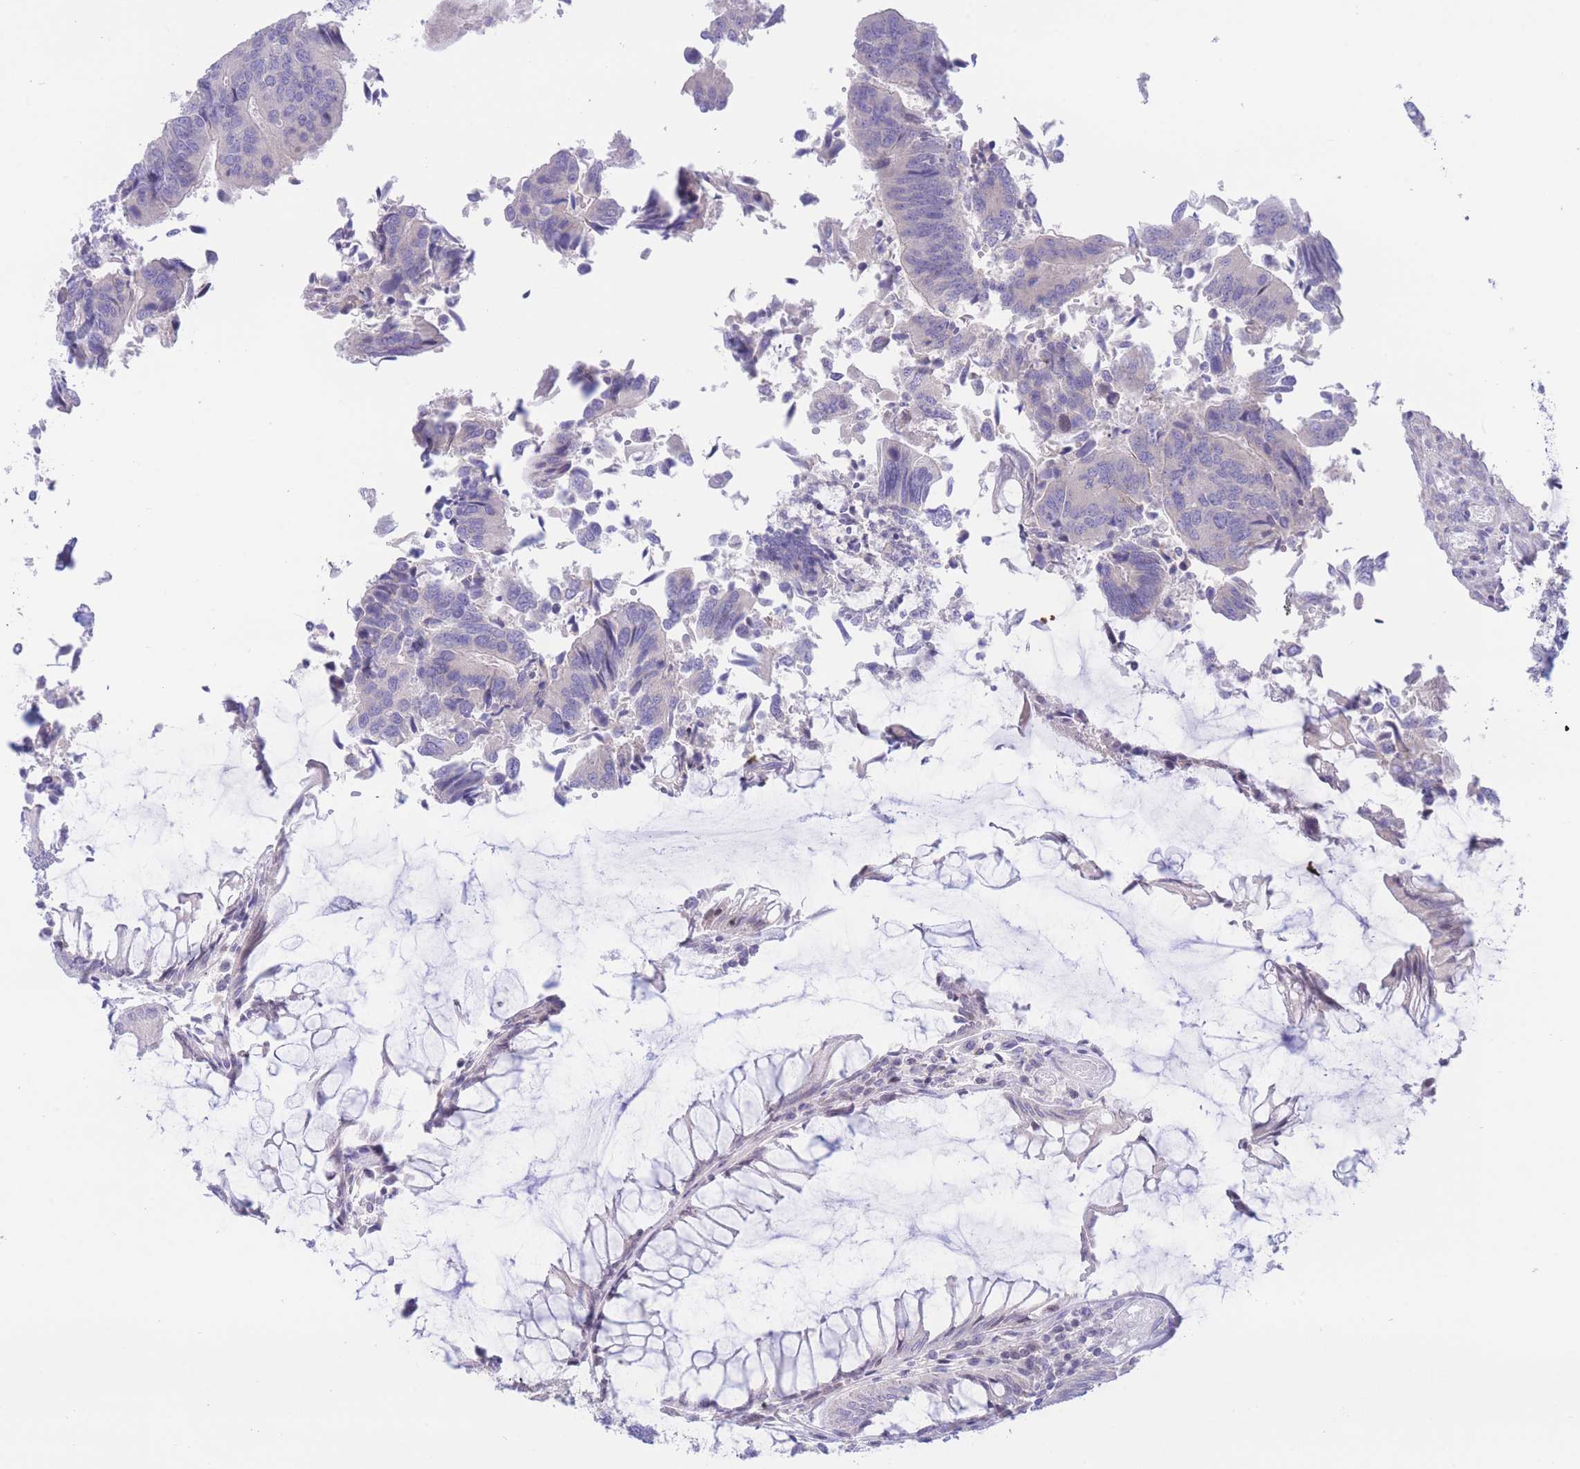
{"staining": {"intensity": "negative", "quantity": "none", "location": "none"}, "tissue": "colorectal cancer", "cell_type": "Tumor cells", "image_type": "cancer", "snomed": [{"axis": "morphology", "description": "Adenocarcinoma, NOS"}, {"axis": "topography", "description": "Colon"}], "caption": "DAB (3,3'-diaminobenzidine) immunohistochemical staining of colorectal cancer shows no significant expression in tumor cells. Brightfield microscopy of IHC stained with DAB (brown) and hematoxylin (blue), captured at high magnification.", "gene": "RPL39L", "patient": {"sex": "female", "age": 67}}